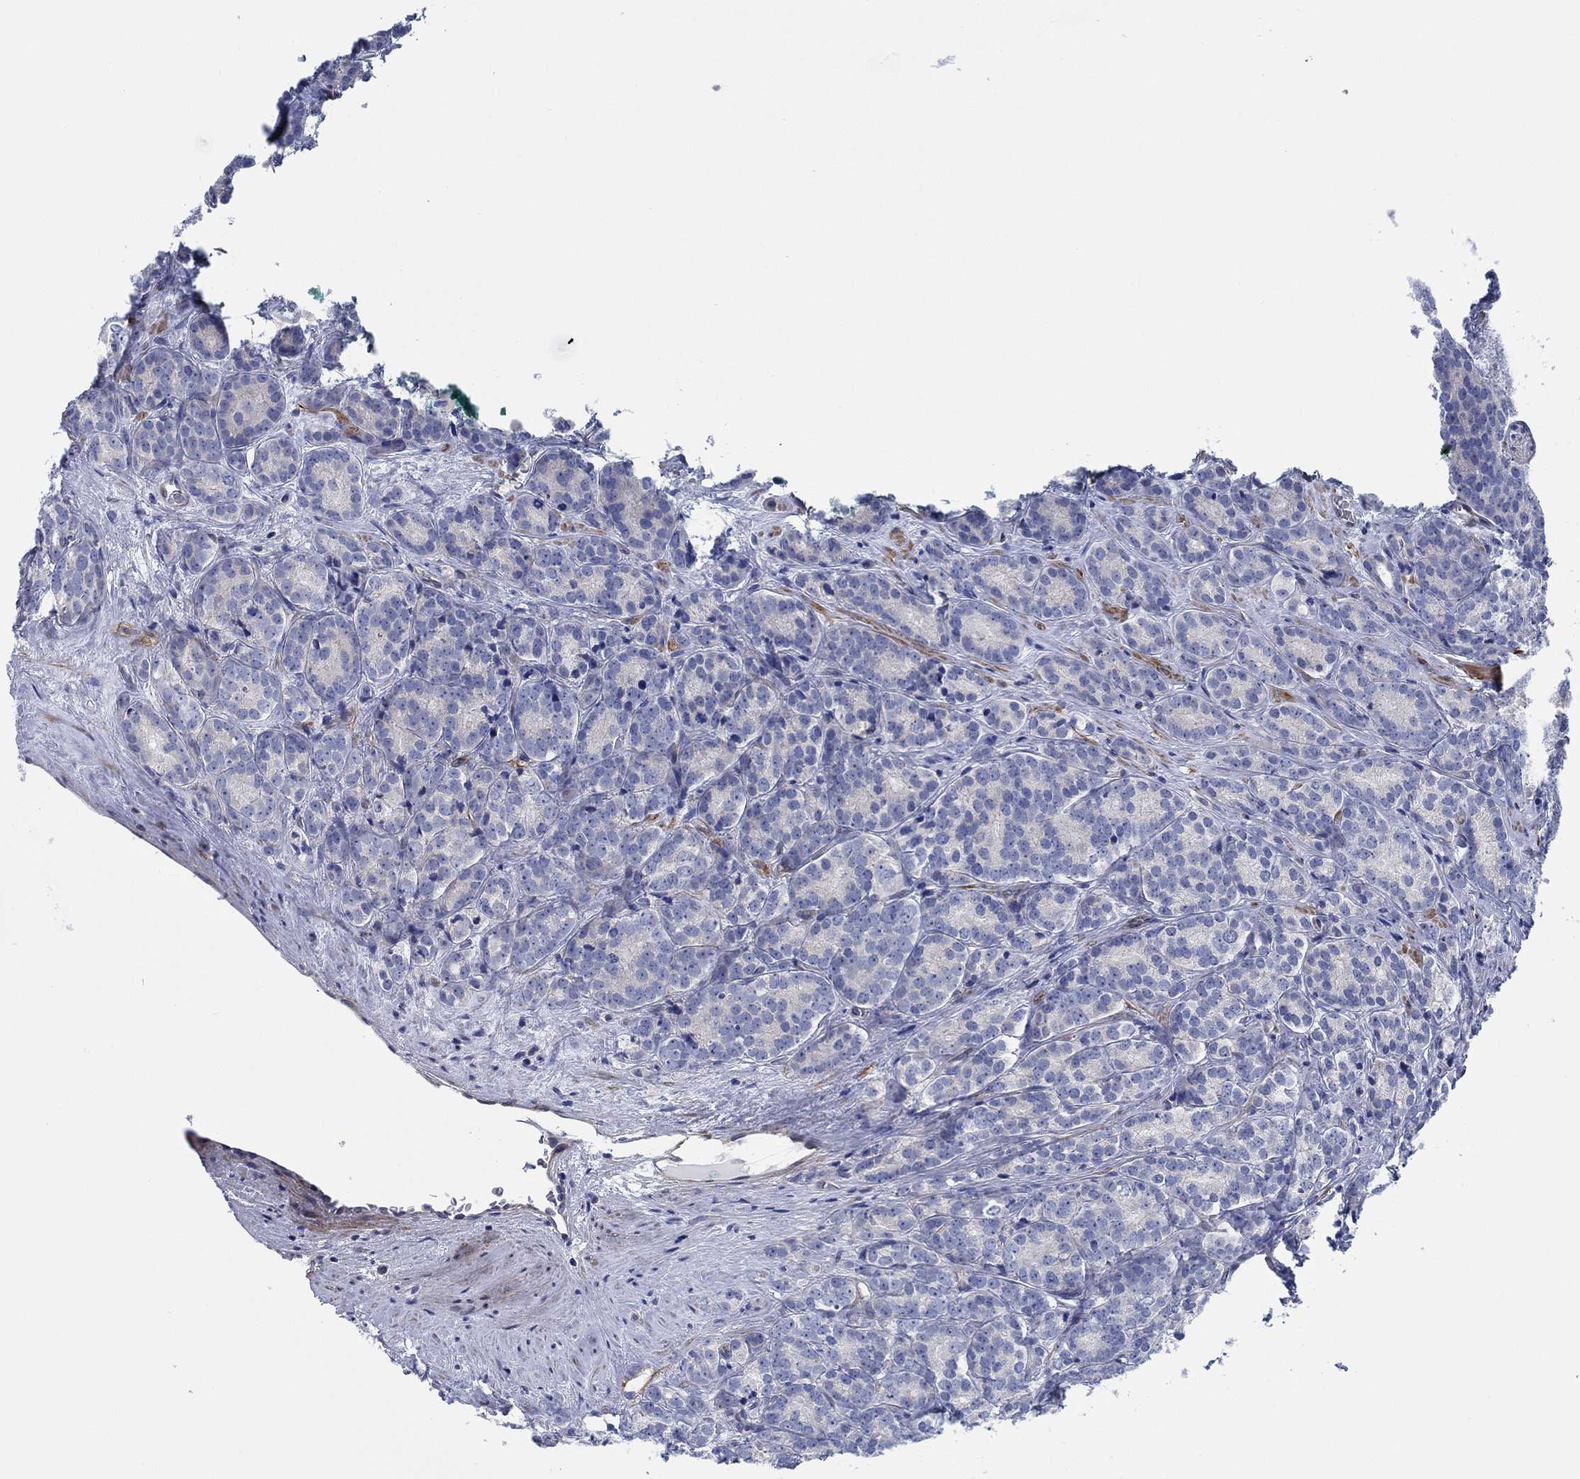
{"staining": {"intensity": "negative", "quantity": "none", "location": "none"}, "tissue": "prostate cancer", "cell_type": "Tumor cells", "image_type": "cancer", "snomed": [{"axis": "morphology", "description": "Adenocarcinoma, NOS"}, {"axis": "topography", "description": "Prostate"}], "caption": "Prostate cancer (adenocarcinoma) was stained to show a protein in brown. There is no significant staining in tumor cells. (DAB immunohistochemistry (IHC) visualized using brightfield microscopy, high magnification).", "gene": "FMN1", "patient": {"sex": "male", "age": 71}}